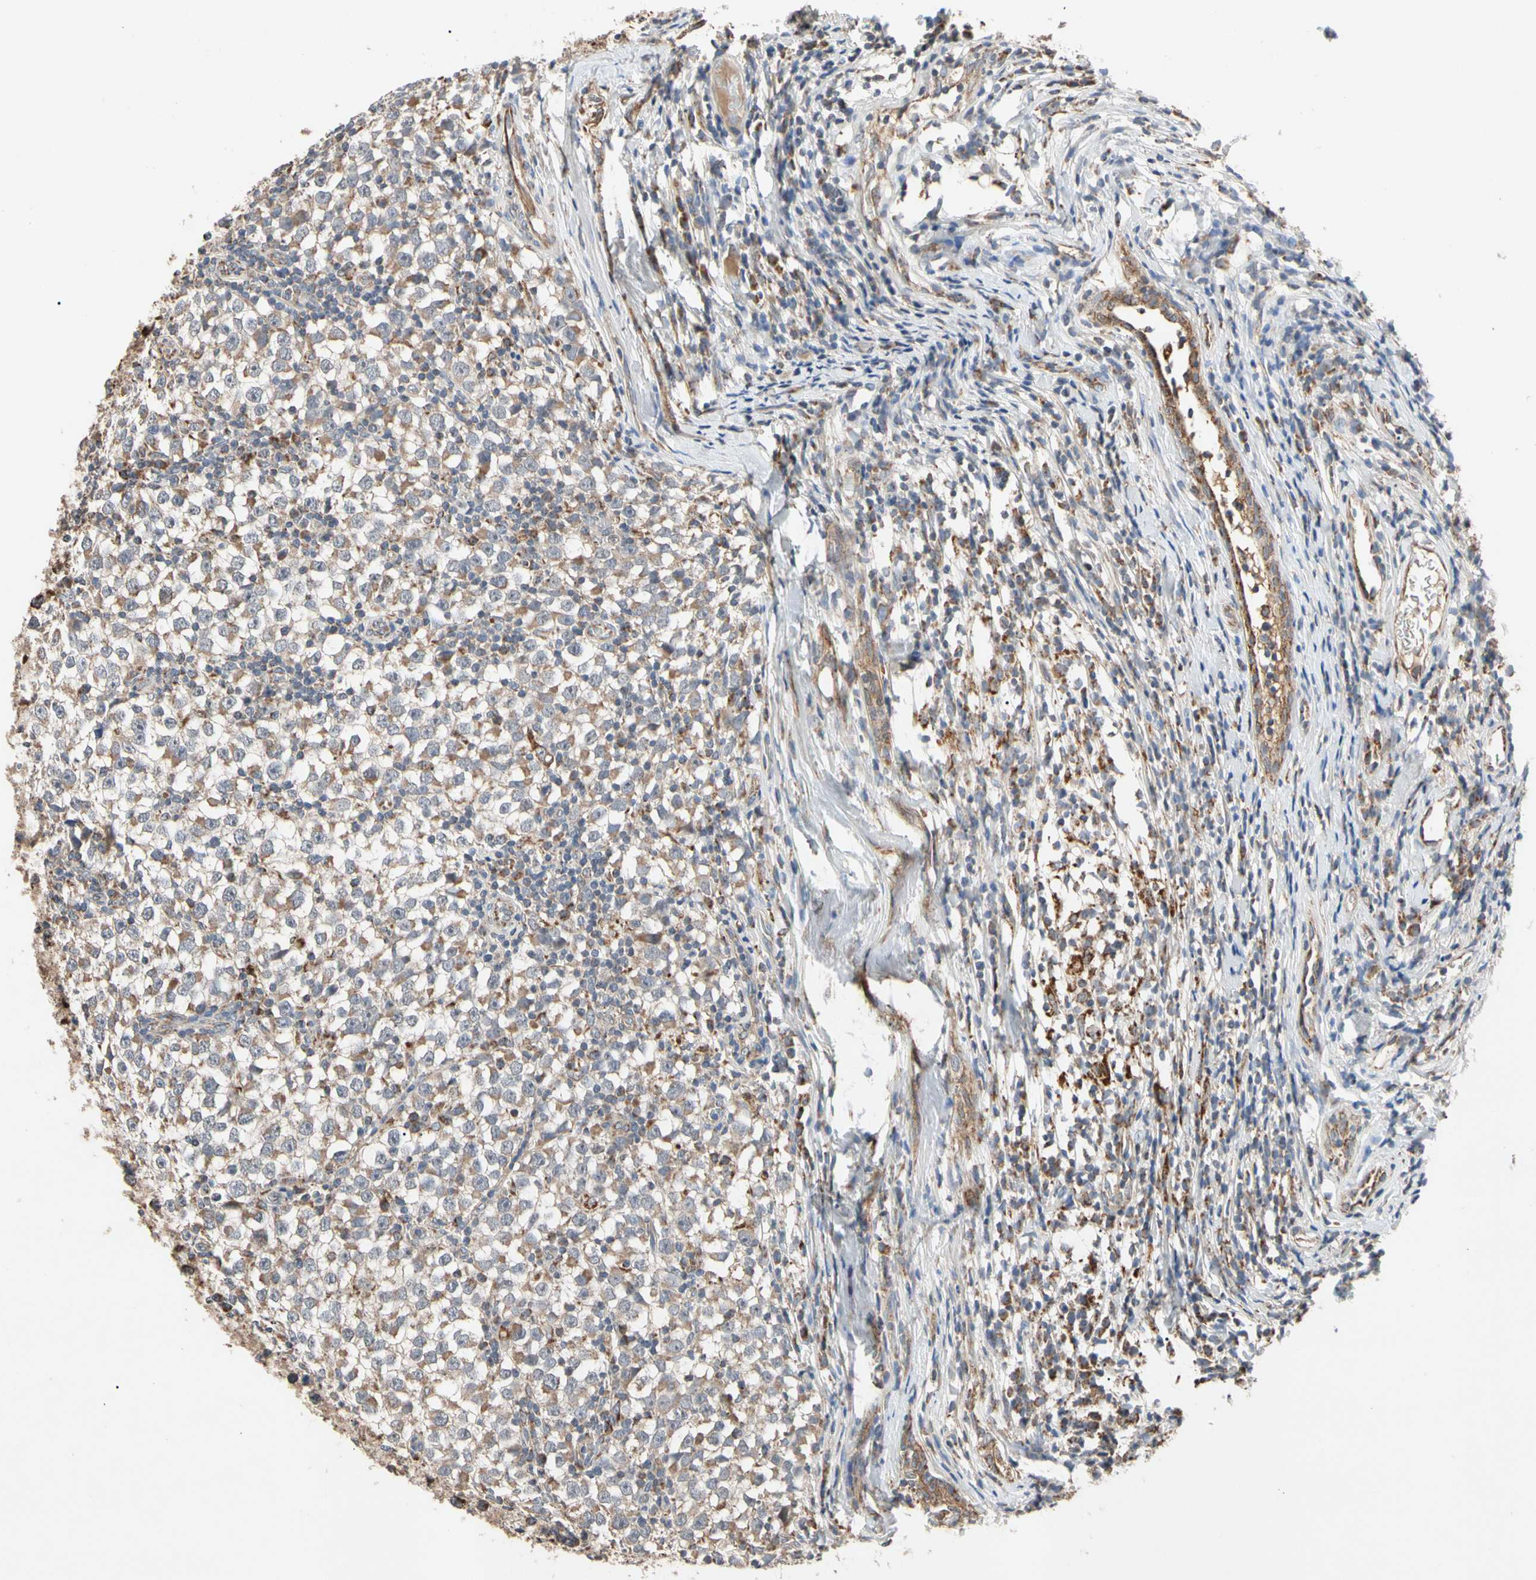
{"staining": {"intensity": "moderate", "quantity": ">75%", "location": "cytoplasmic/membranous"}, "tissue": "testis cancer", "cell_type": "Tumor cells", "image_type": "cancer", "snomed": [{"axis": "morphology", "description": "Seminoma, NOS"}, {"axis": "topography", "description": "Testis"}], "caption": "A high-resolution photomicrograph shows immunohistochemistry (IHC) staining of seminoma (testis), which displays moderate cytoplasmic/membranous expression in approximately >75% of tumor cells.", "gene": "GPD2", "patient": {"sex": "male", "age": 65}}